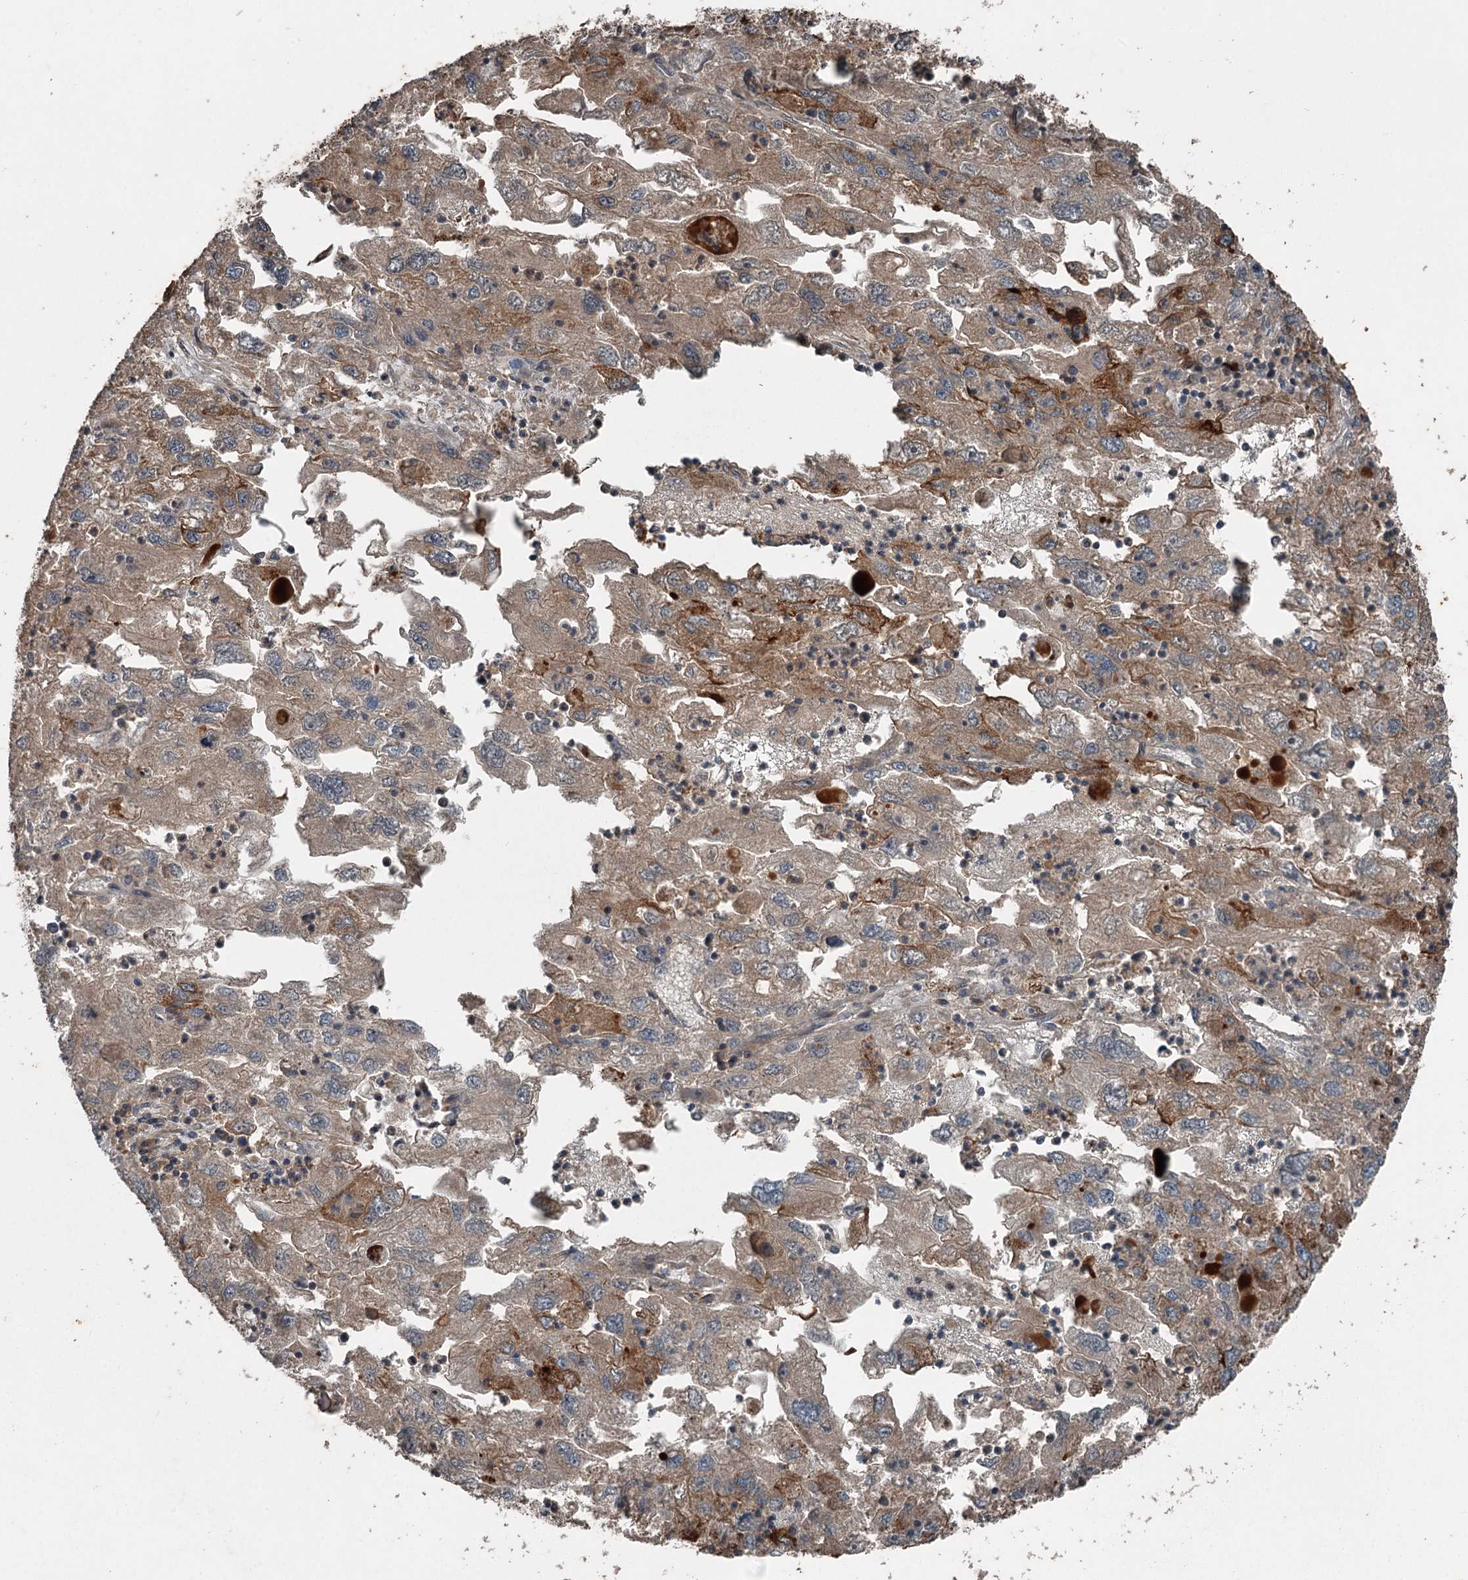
{"staining": {"intensity": "moderate", "quantity": "25%-75%", "location": "cytoplasmic/membranous"}, "tissue": "endometrial cancer", "cell_type": "Tumor cells", "image_type": "cancer", "snomed": [{"axis": "morphology", "description": "Adenocarcinoma, NOS"}, {"axis": "topography", "description": "Endometrium"}], "caption": "Immunohistochemical staining of endometrial adenocarcinoma reveals moderate cytoplasmic/membranous protein expression in approximately 25%-75% of tumor cells. (IHC, brightfield microscopy, high magnification).", "gene": "SLC39A8", "patient": {"sex": "female", "age": 49}}